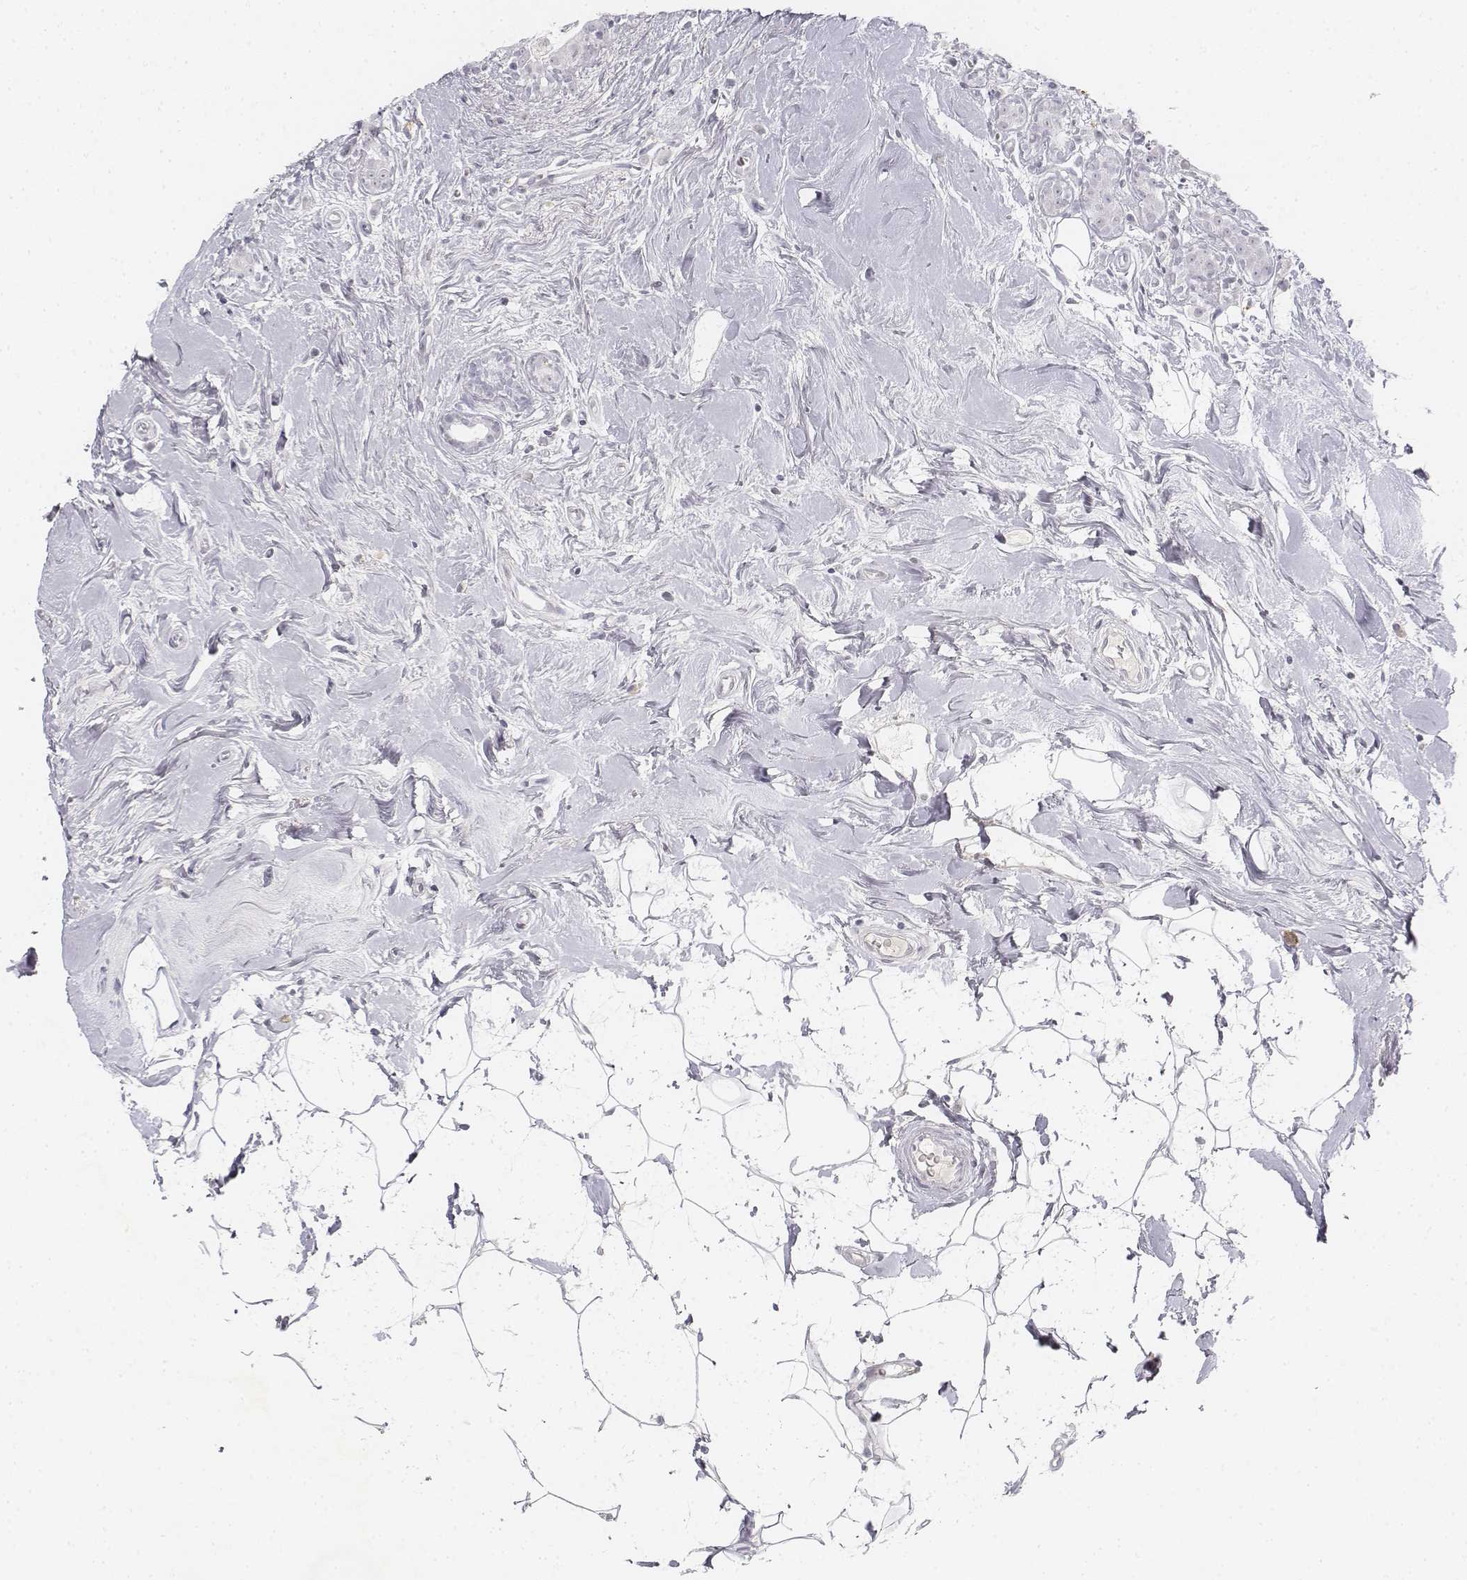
{"staining": {"intensity": "negative", "quantity": "none", "location": "none"}, "tissue": "breast cancer", "cell_type": "Tumor cells", "image_type": "cancer", "snomed": [{"axis": "morphology", "description": "Normal tissue, NOS"}, {"axis": "morphology", "description": "Duct carcinoma"}, {"axis": "topography", "description": "Breast"}], "caption": "Breast cancer was stained to show a protein in brown. There is no significant positivity in tumor cells.", "gene": "KRT84", "patient": {"sex": "female", "age": 43}}